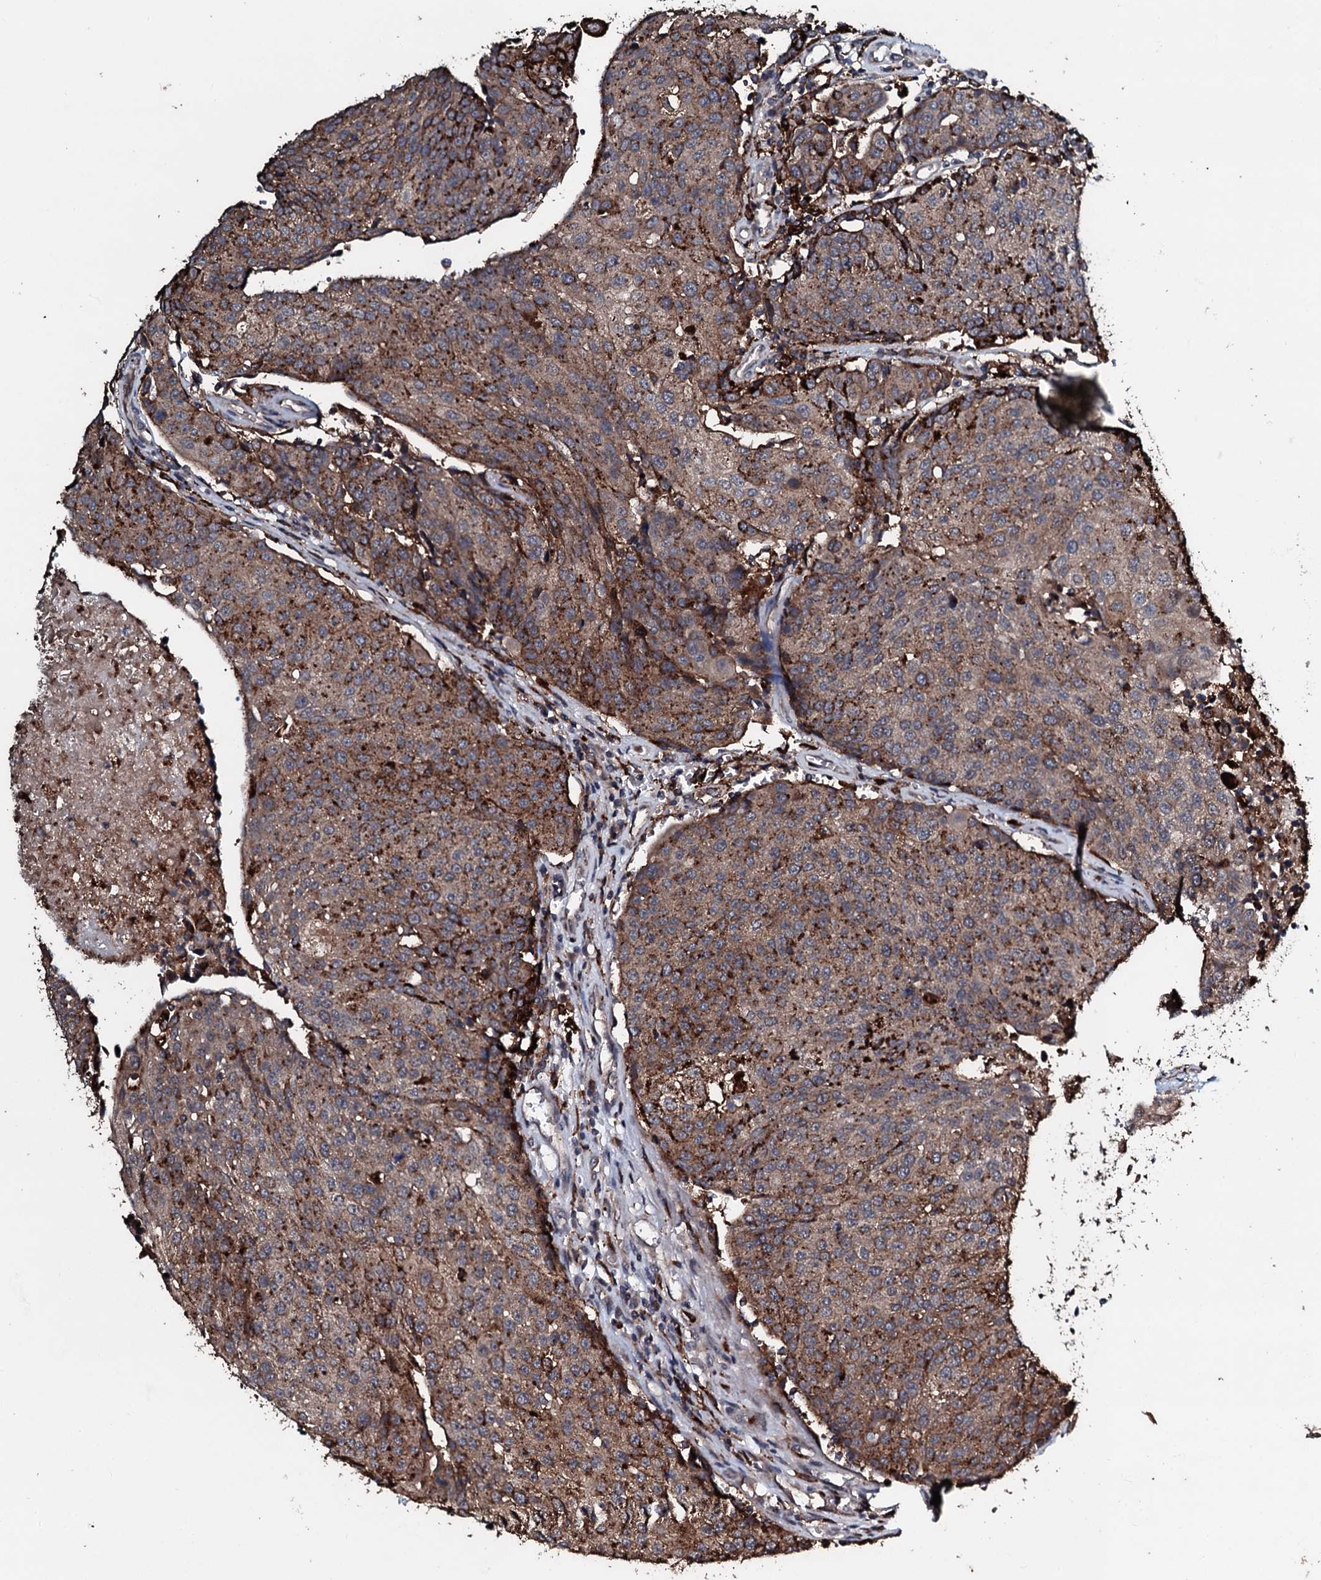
{"staining": {"intensity": "moderate", "quantity": "25%-75%", "location": "cytoplasmic/membranous"}, "tissue": "urothelial cancer", "cell_type": "Tumor cells", "image_type": "cancer", "snomed": [{"axis": "morphology", "description": "Urothelial carcinoma, High grade"}, {"axis": "topography", "description": "Urinary bladder"}], "caption": "This is a photomicrograph of immunohistochemistry (IHC) staining of high-grade urothelial carcinoma, which shows moderate positivity in the cytoplasmic/membranous of tumor cells.", "gene": "TPGS2", "patient": {"sex": "female", "age": 85}}